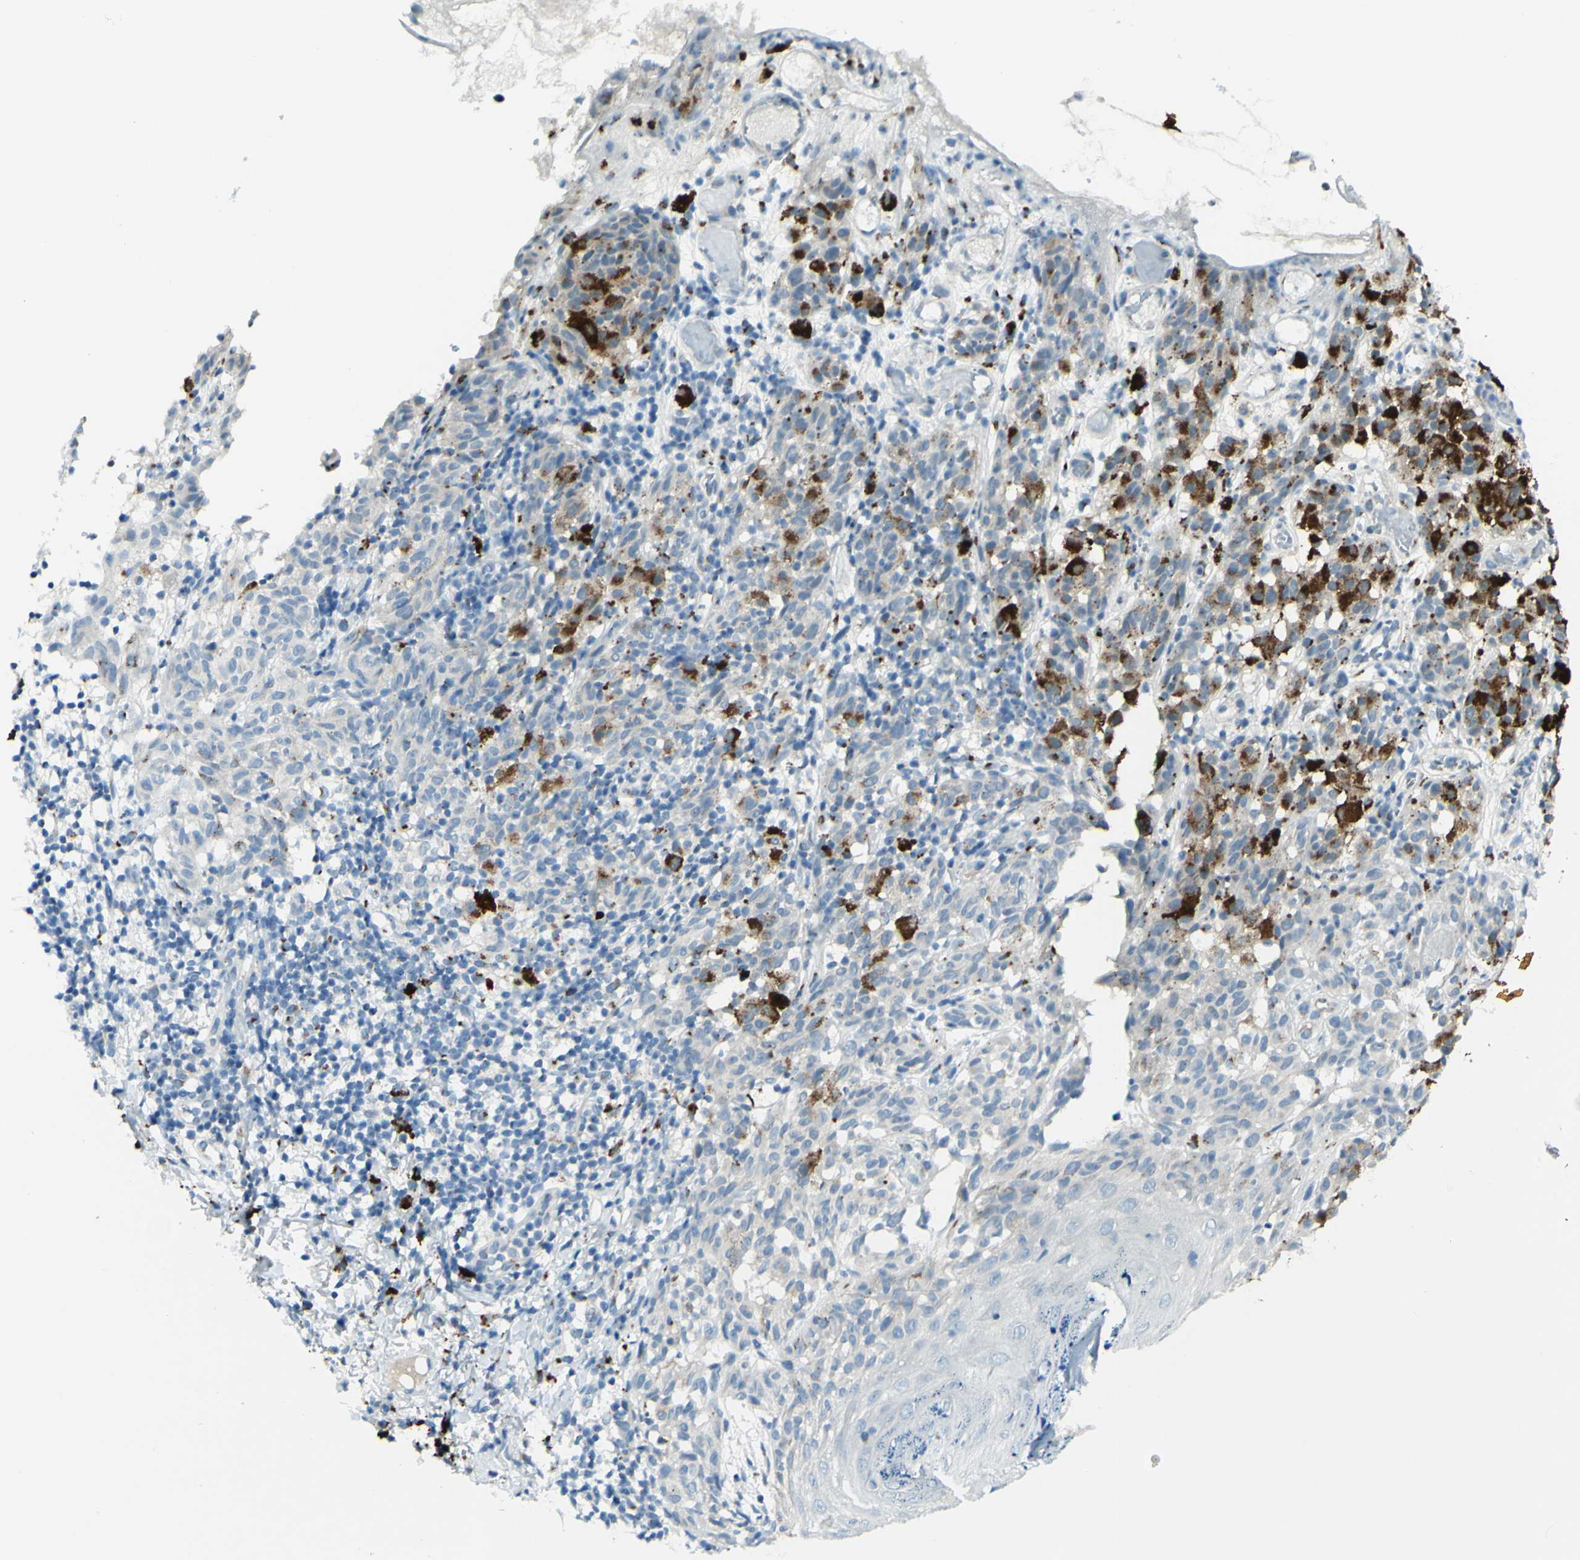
{"staining": {"intensity": "negative", "quantity": "none", "location": "none"}, "tissue": "melanoma", "cell_type": "Tumor cells", "image_type": "cancer", "snomed": [{"axis": "morphology", "description": "Malignant melanoma, NOS"}, {"axis": "topography", "description": "Skin"}], "caption": "A high-resolution photomicrograph shows immunohistochemistry staining of malignant melanoma, which demonstrates no significant expression in tumor cells. The staining is performed using DAB (3,3'-diaminobenzidine) brown chromogen with nuclei counter-stained in using hematoxylin.", "gene": "B4GALT1", "patient": {"sex": "female", "age": 46}}